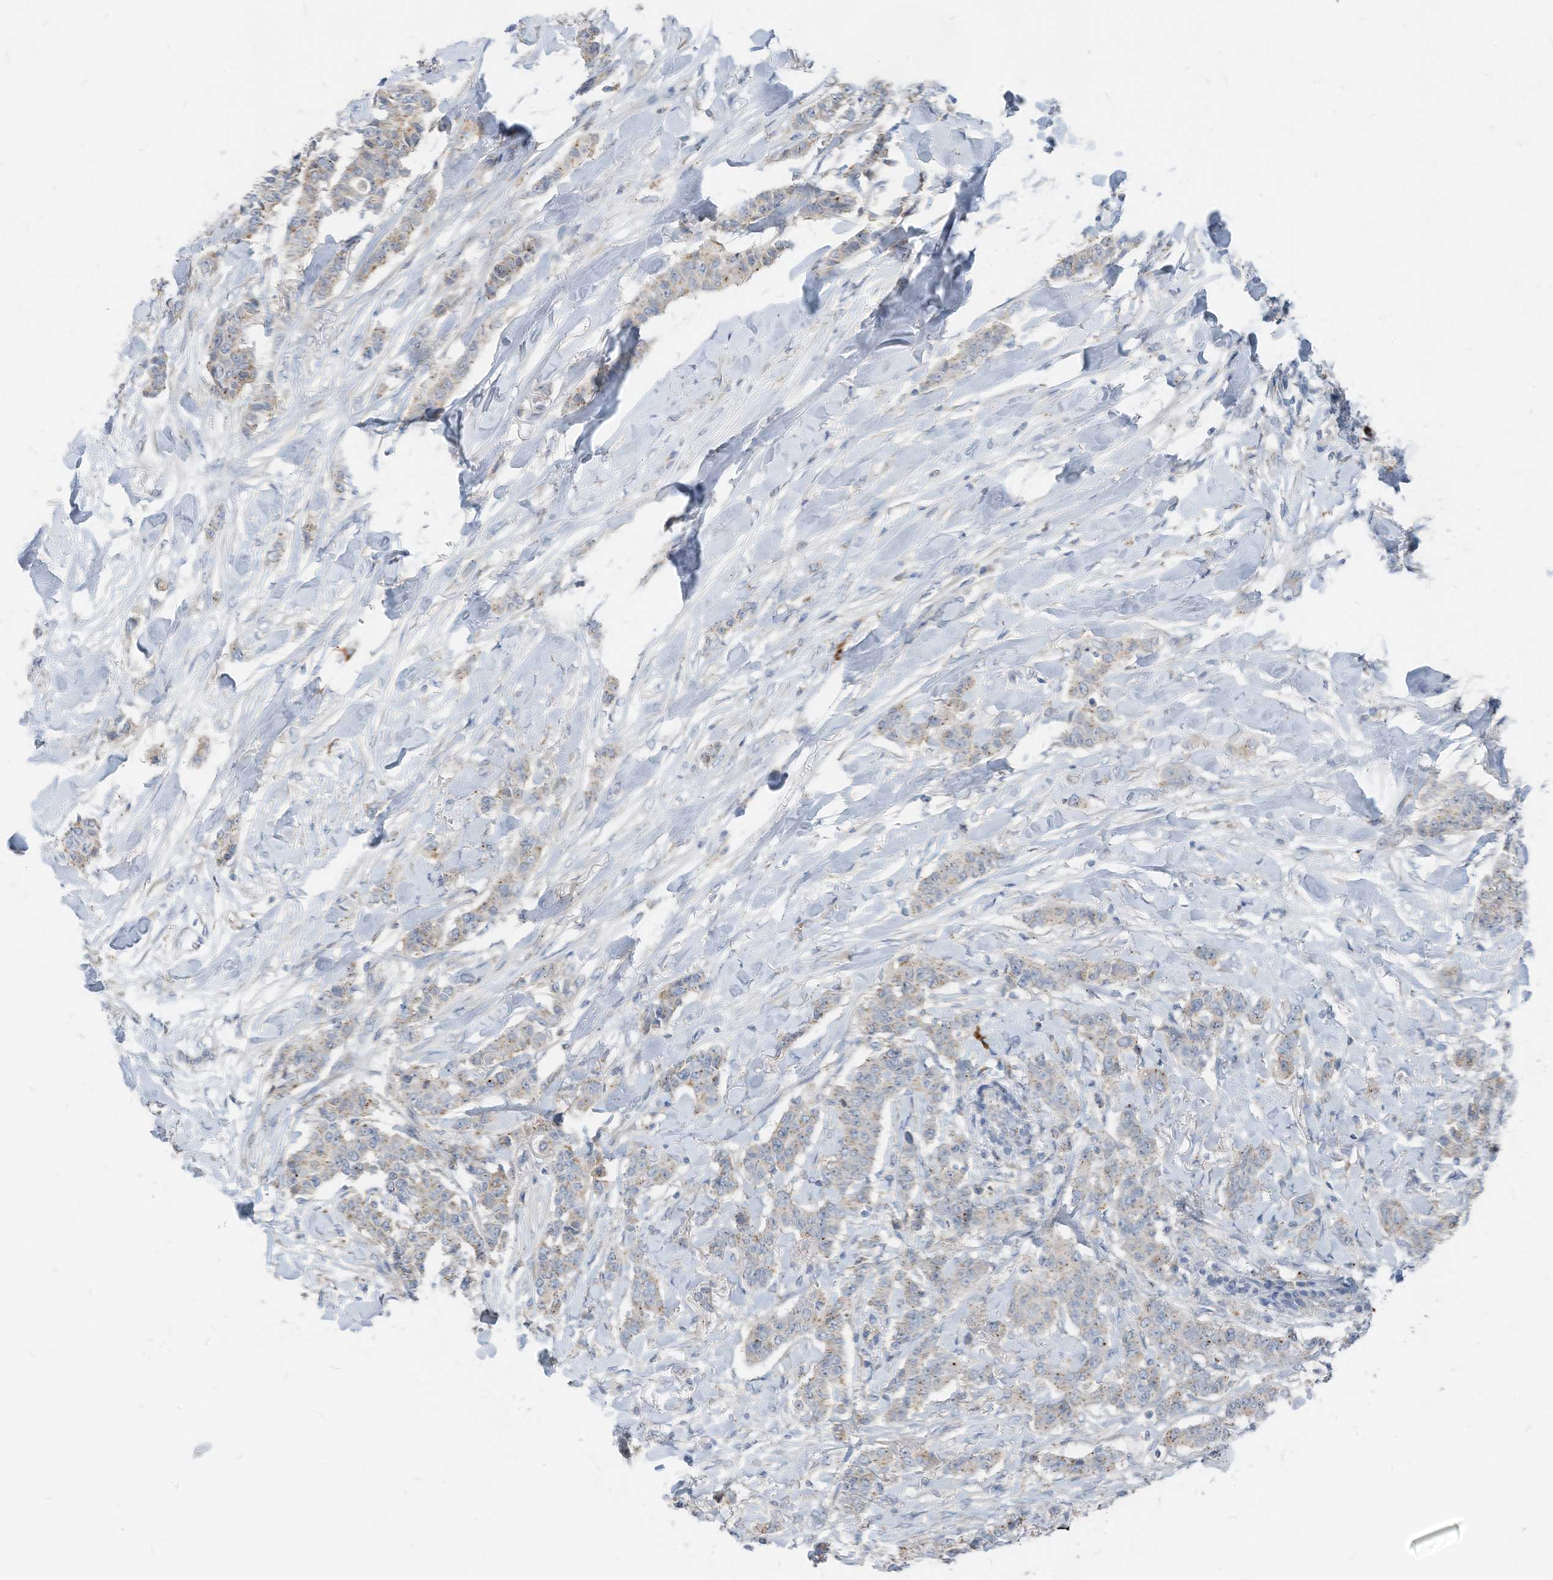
{"staining": {"intensity": "weak", "quantity": "25%-75%", "location": "cytoplasmic/membranous"}, "tissue": "breast cancer", "cell_type": "Tumor cells", "image_type": "cancer", "snomed": [{"axis": "morphology", "description": "Duct carcinoma"}, {"axis": "topography", "description": "Breast"}], "caption": "The photomicrograph shows staining of breast cancer (intraductal carcinoma), revealing weak cytoplasmic/membranous protein positivity (brown color) within tumor cells.", "gene": "CHMP2B", "patient": {"sex": "female", "age": 40}}